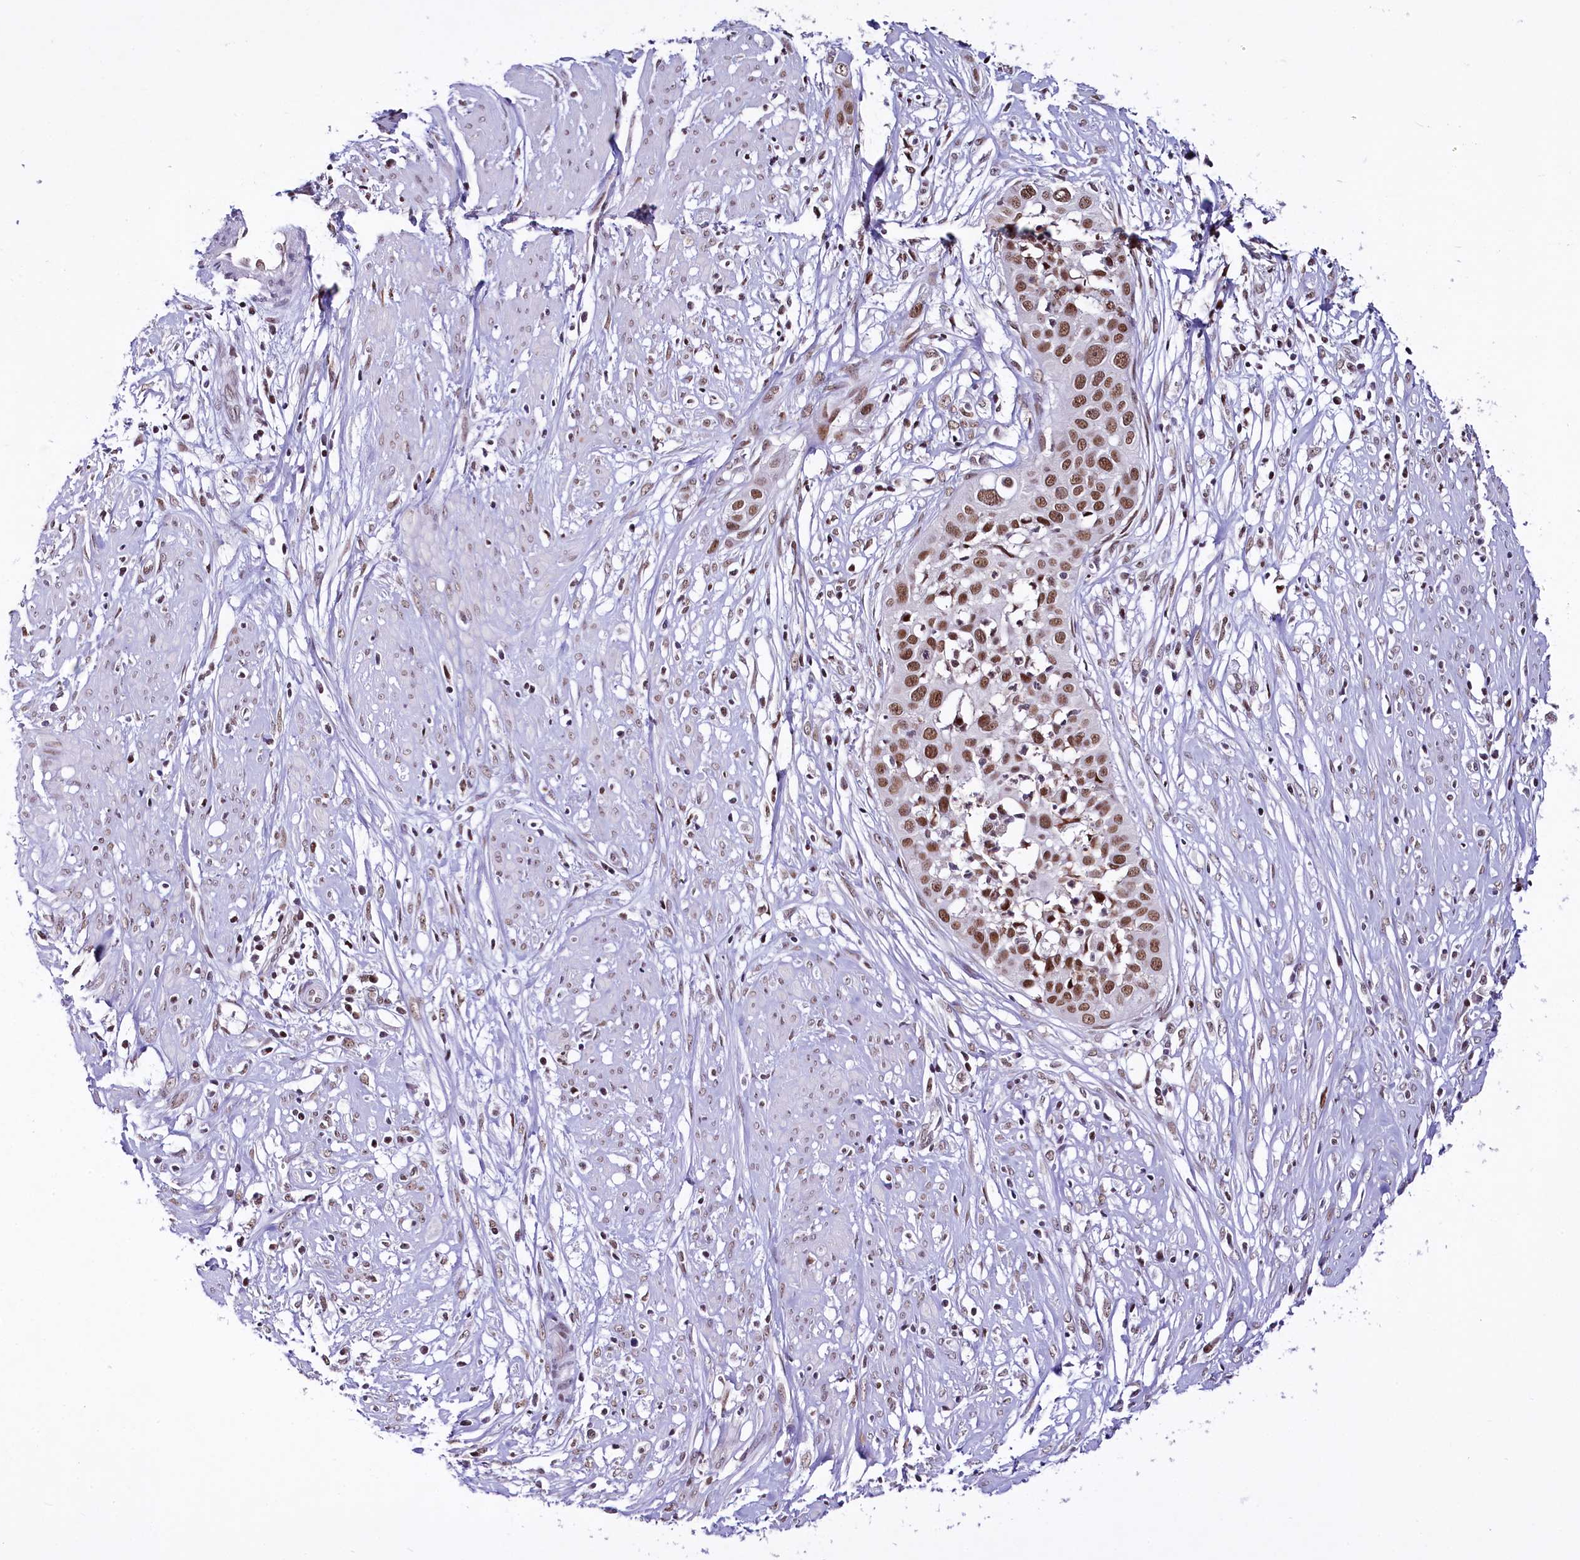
{"staining": {"intensity": "moderate", "quantity": ">75%", "location": "nuclear"}, "tissue": "cervical cancer", "cell_type": "Tumor cells", "image_type": "cancer", "snomed": [{"axis": "morphology", "description": "Squamous cell carcinoma, NOS"}, {"axis": "topography", "description": "Cervix"}], "caption": "DAB (3,3'-diaminobenzidine) immunohistochemical staining of squamous cell carcinoma (cervical) exhibits moderate nuclear protein staining in approximately >75% of tumor cells.", "gene": "SCAF11", "patient": {"sex": "female", "age": 34}}